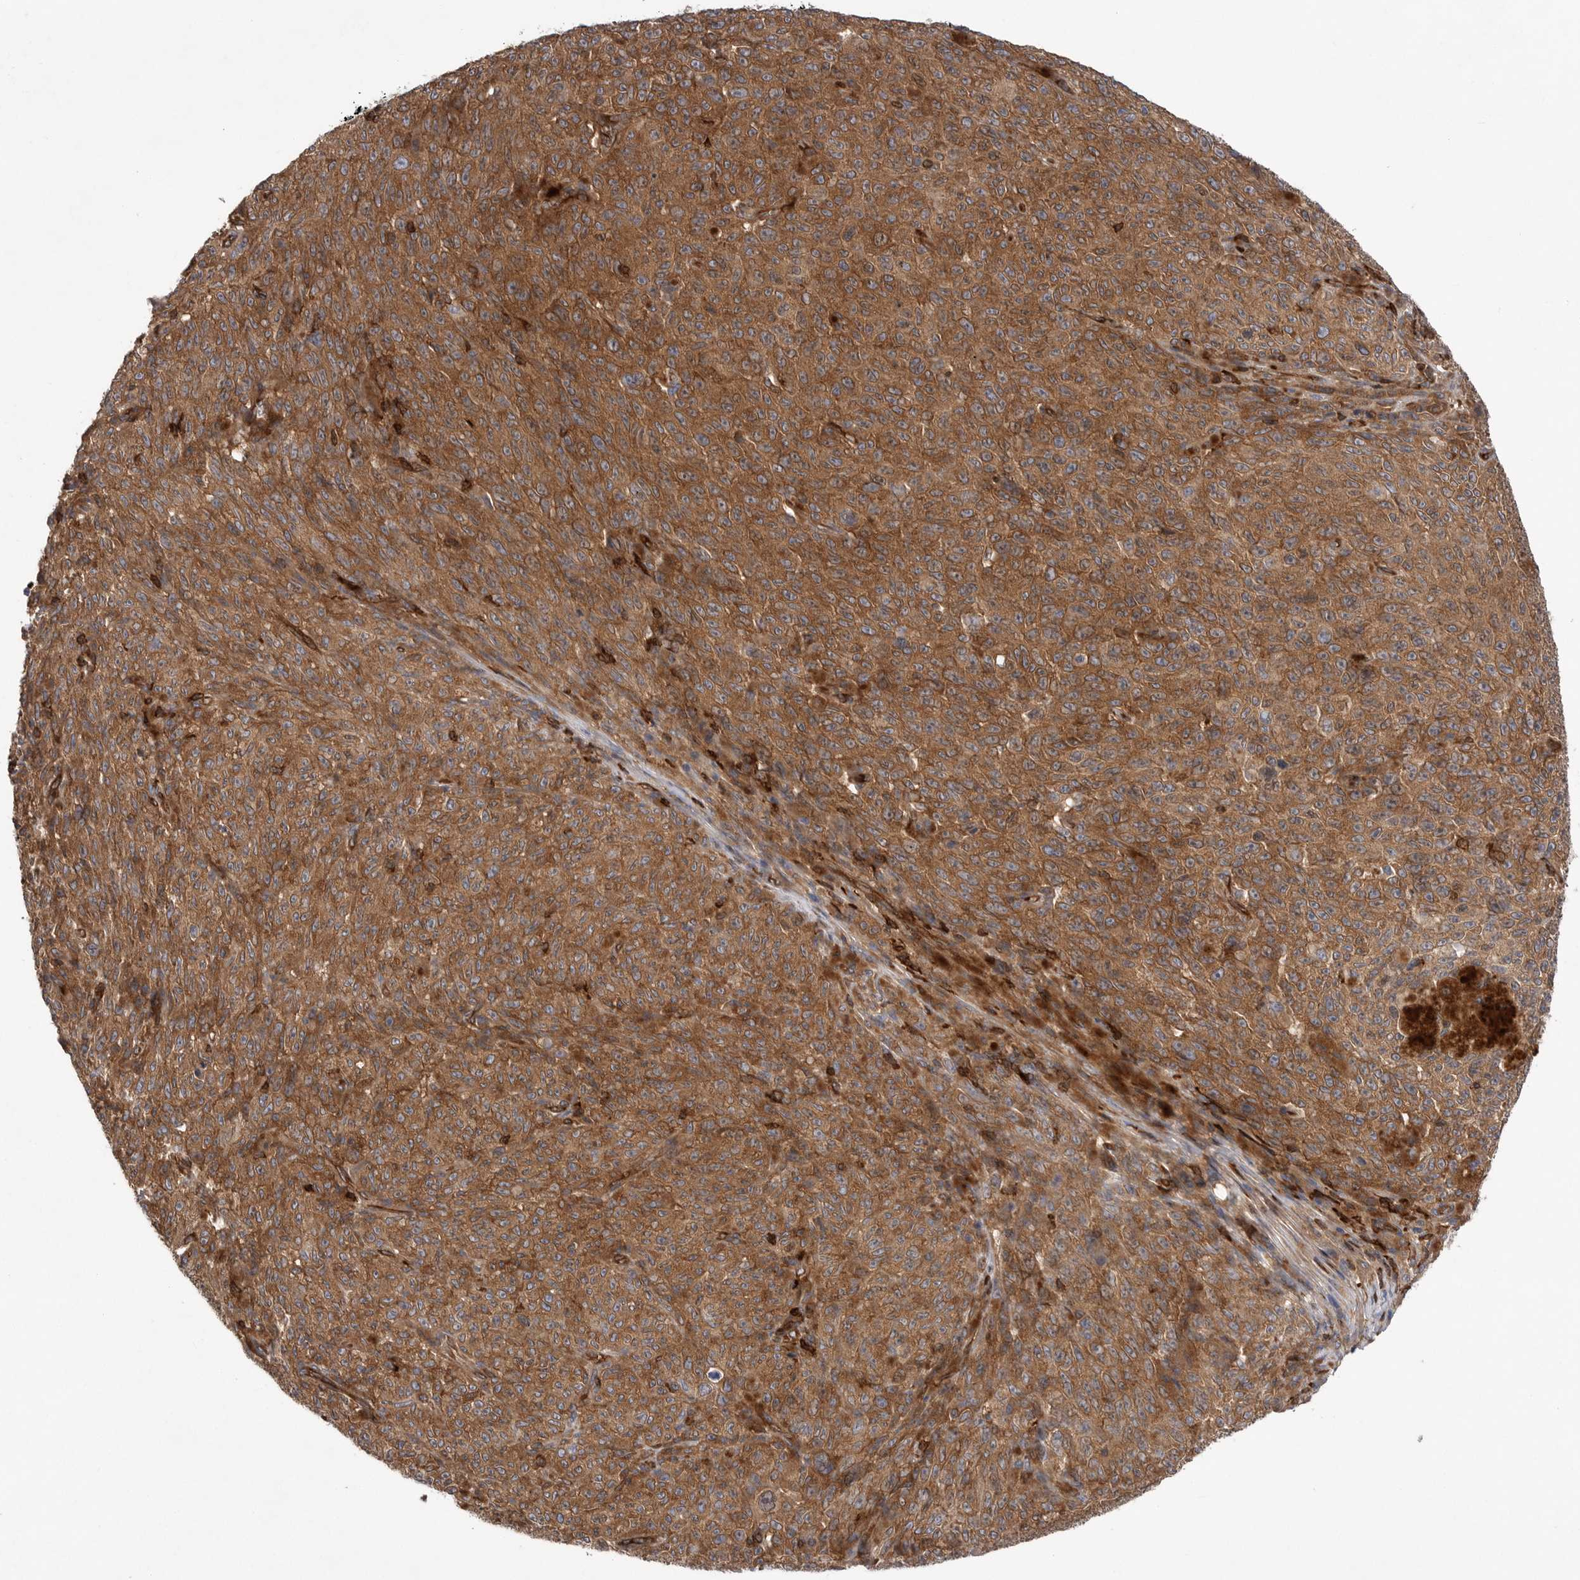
{"staining": {"intensity": "strong", "quantity": ">75%", "location": "cytoplasmic/membranous"}, "tissue": "melanoma", "cell_type": "Tumor cells", "image_type": "cancer", "snomed": [{"axis": "morphology", "description": "Malignant melanoma, NOS"}, {"axis": "topography", "description": "Skin"}], "caption": "Immunohistochemical staining of melanoma exhibits strong cytoplasmic/membranous protein expression in about >75% of tumor cells.", "gene": "PRKCH", "patient": {"sex": "female", "age": 82}}